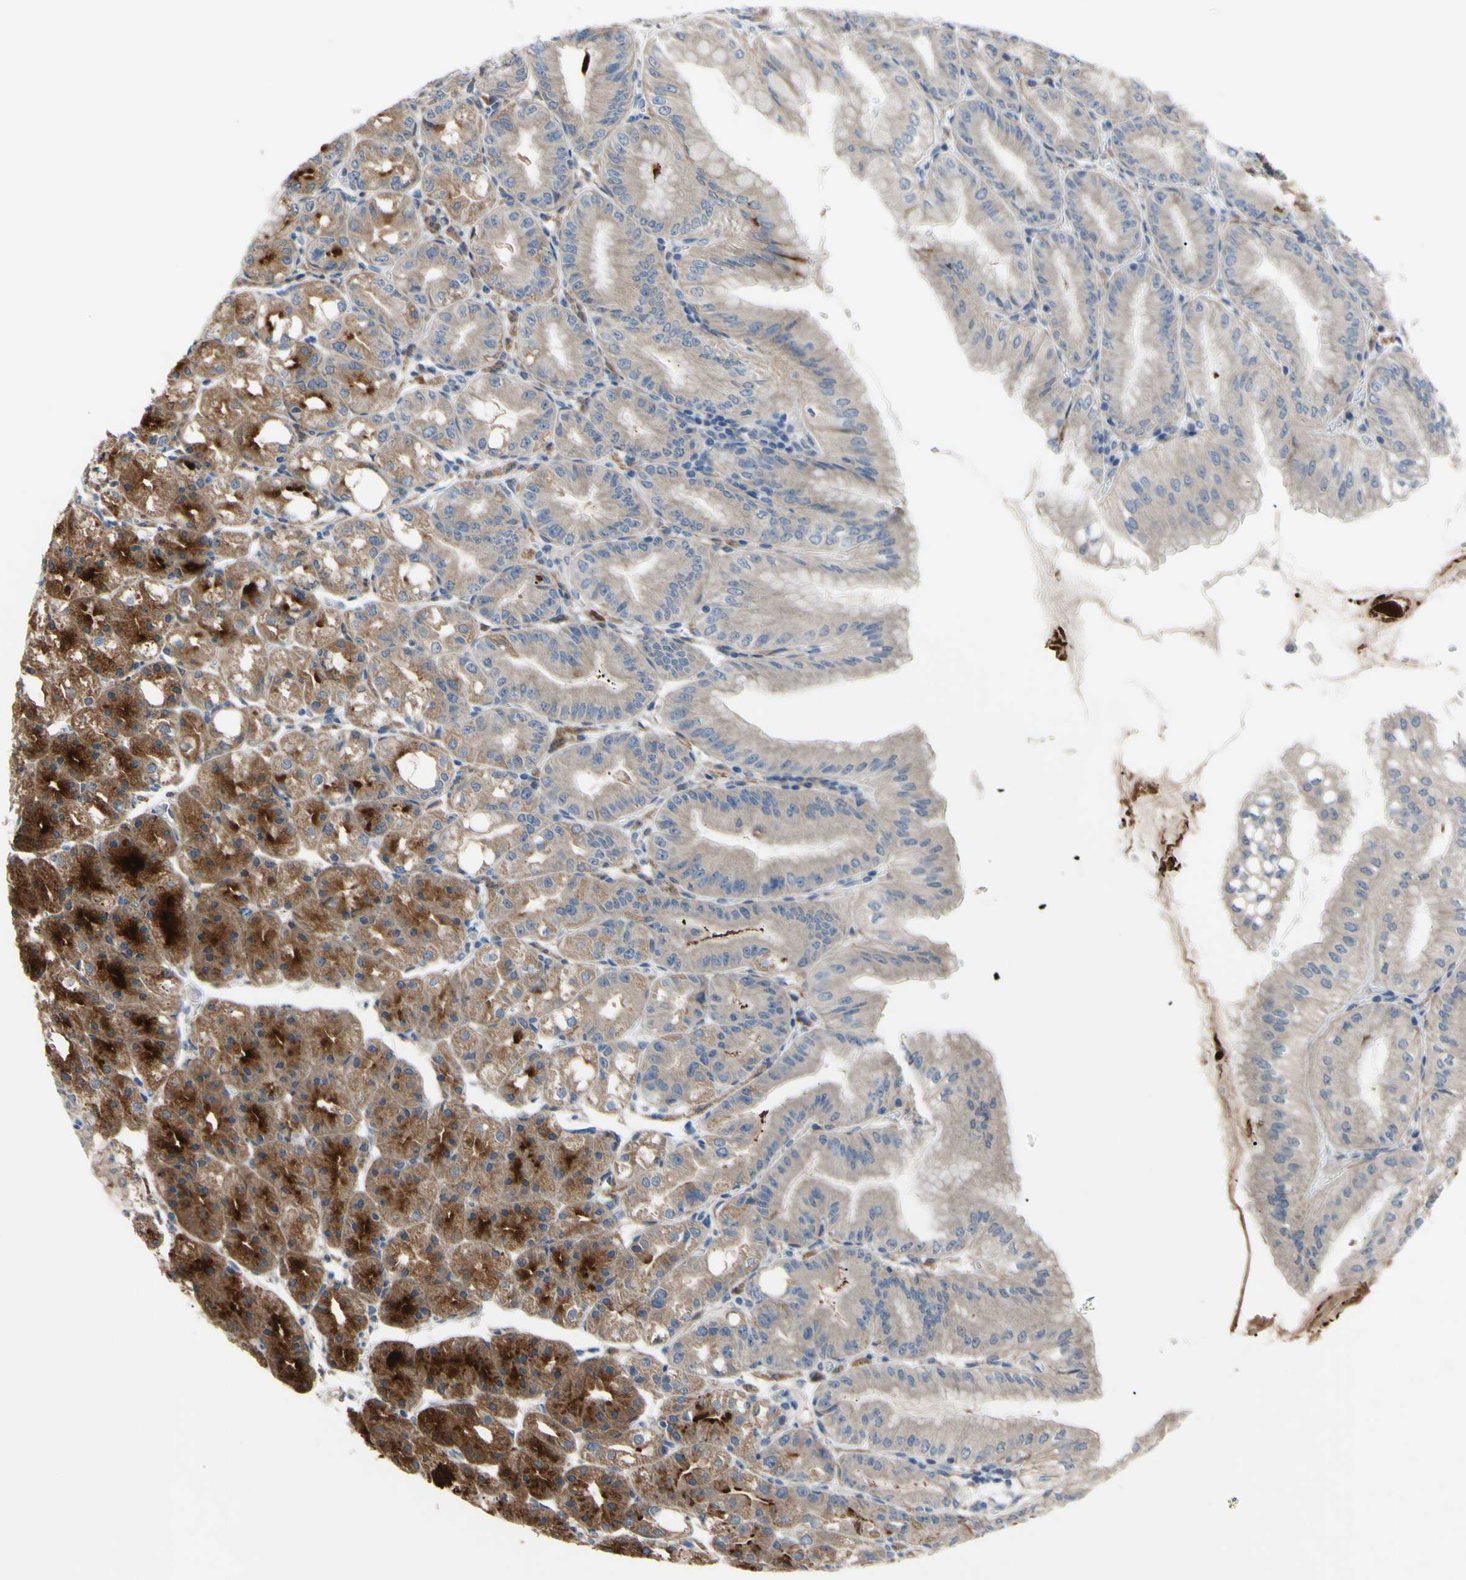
{"staining": {"intensity": "moderate", "quantity": ">75%", "location": "cytoplasmic/membranous"}, "tissue": "stomach", "cell_type": "Glandular cells", "image_type": "normal", "snomed": [{"axis": "morphology", "description": "Normal tissue, NOS"}, {"axis": "topography", "description": "Stomach, lower"}], "caption": "Immunohistochemistry of normal human stomach reveals medium levels of moderate cytoplasmic/membranous expression in about >75% of glandular cells.", "gene": "SVIL", "patient": {"sex": "male", "age": 71}}